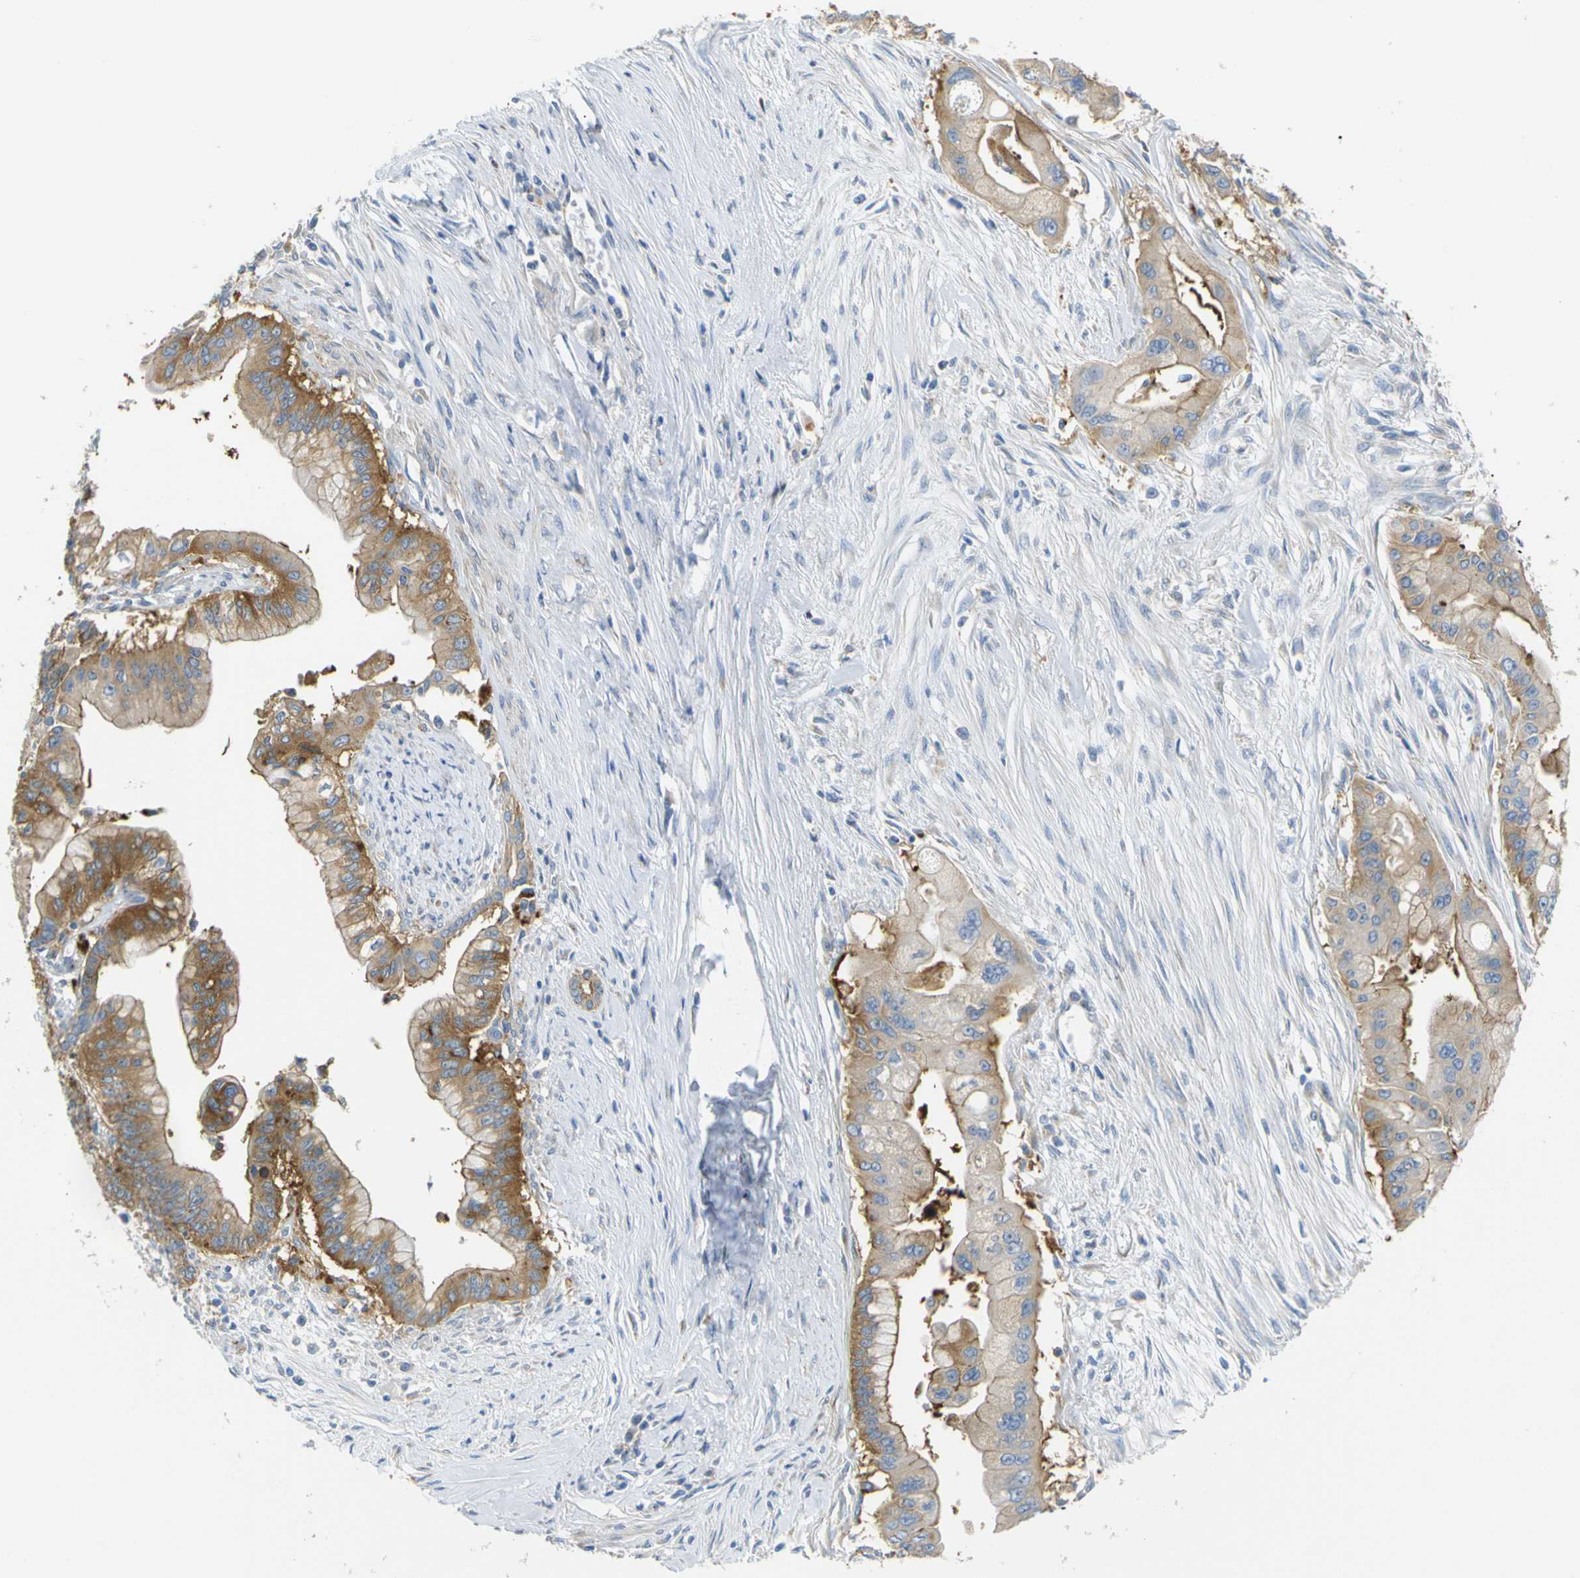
{"staining": {"intensity": "moderate", "quantity": ">75%", "location": "cytoplasmic/membranous"}, "tissue": "pancreatic cancer", "cell_type": "Tumor cells", "image_type": "cancer", "snomed": [{"axis": "morphology", "description": "Adenocarcinoma, NOS"}, {"axis": "topography", "description": "Pancreas"}], "caption": "Adenocarcinoma (pancreatic) was stained to show a protein in brown. There is medium levels of moderate cytoplasmic/membranous expression in about >75% of tumor cells.", "gene": "SYPL1", "patient": {"sex": "male", "age": 59}}